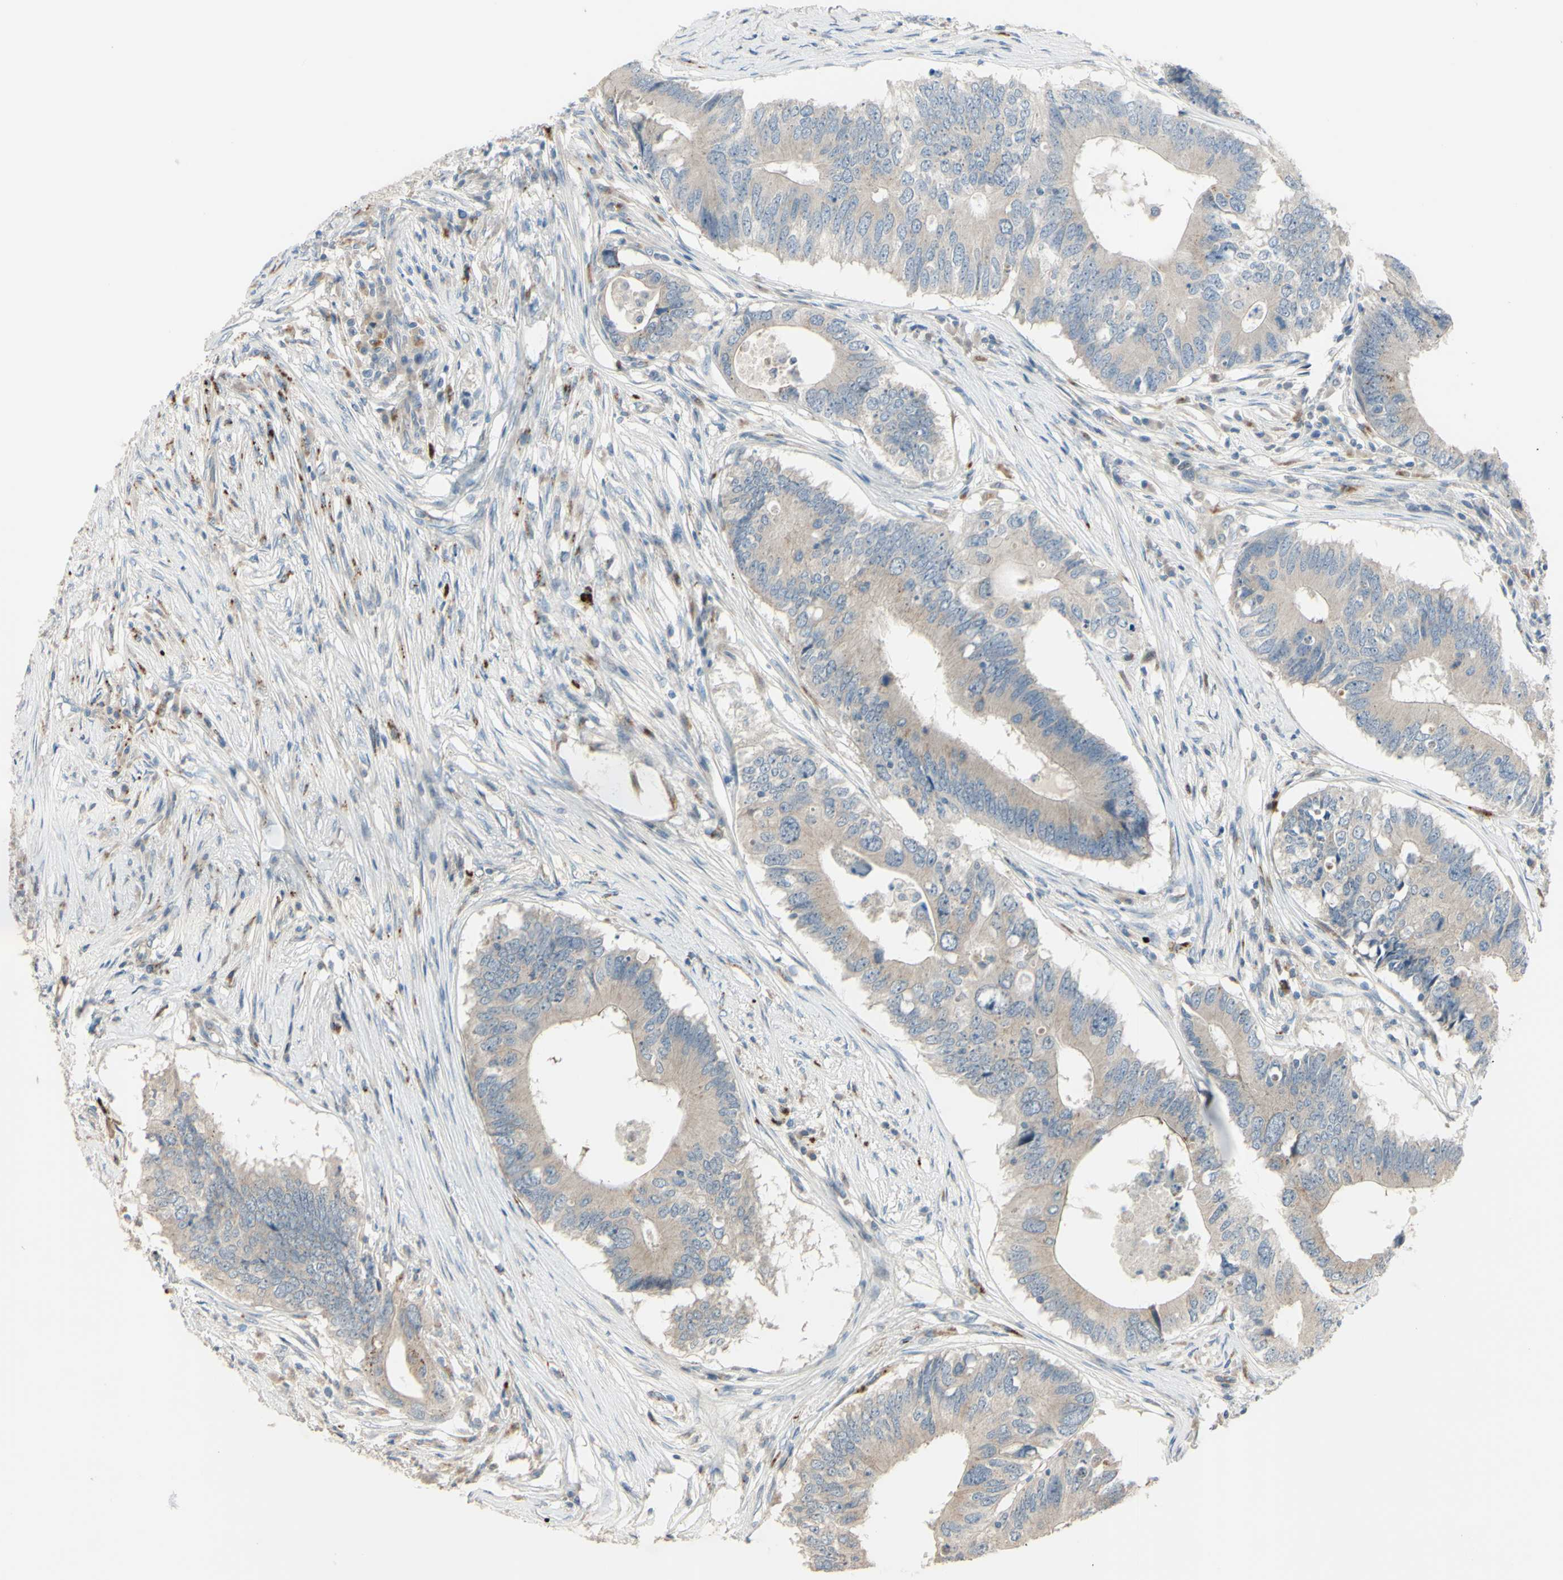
{"staining": {"intensity": "weak", "quantity": ">75%", "location": "cytoplasmic/membranous"}, "tissue": "colorectal cancer", "cell_type": "Tumor cells", "image_type": "cancer", "snomed": [{"axis": "morphology", "description": "Adenocarcinoma, NOS"}, {"axis": "topography", "description": "Colon"}], "caption": "This micrograph reveals adenocarcinoma (colorectal) stained with immunohistochemistry to label a protein in brown. The cytoplasmic/membranous of tumor cells show weak positivity for the protein. Nuclei are counter-stained blue.", "gene": "NDFIP1", "patient": {"sex": "male", "age": 71}}